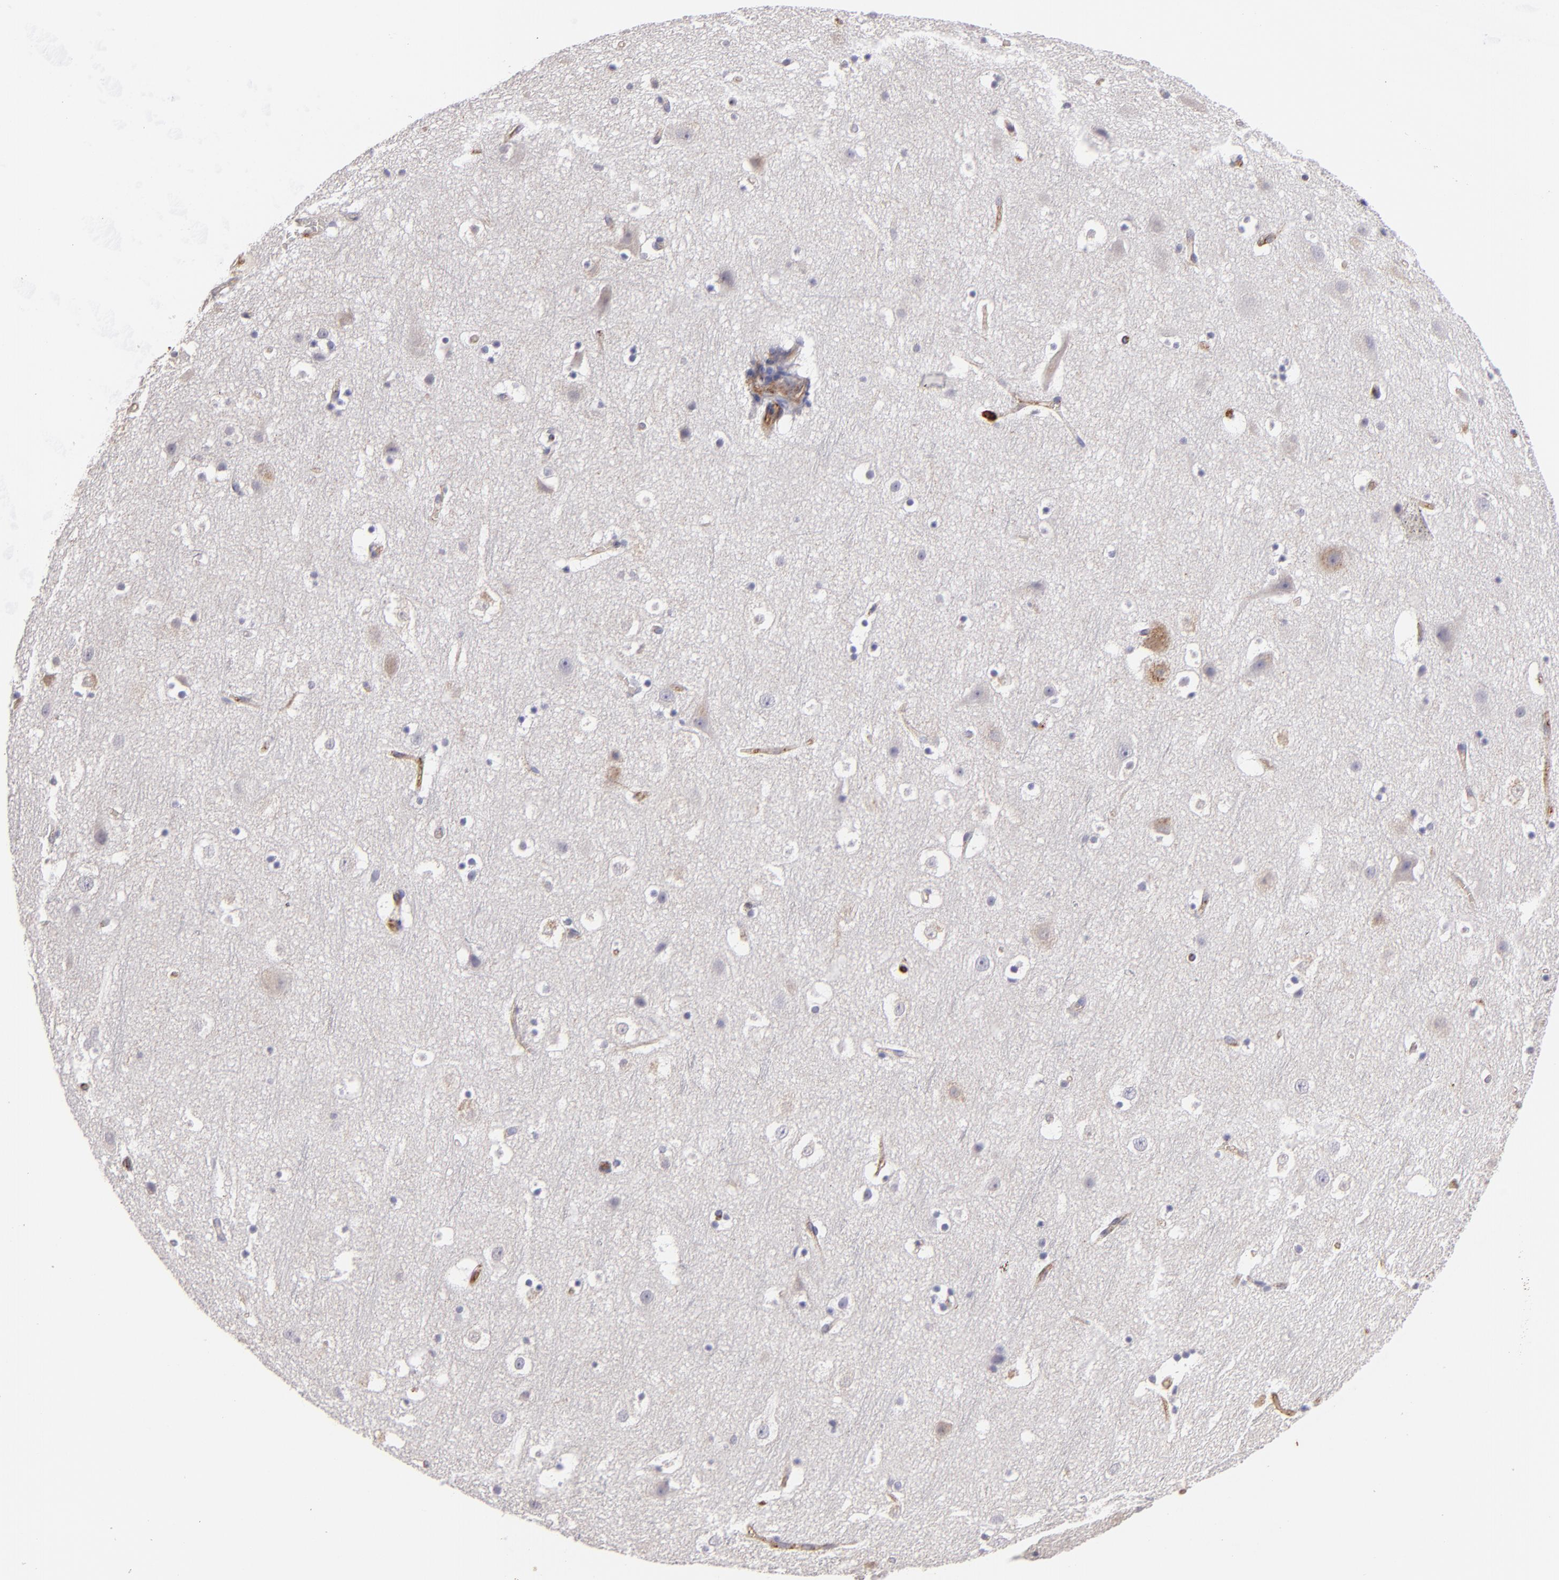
{"staining": {"intensity": "moderate", "quantity": ">75%", "location": "cytoplasmic/membranous"}, "tissue": "cerebral cortex", "cell_type": "Endothelial cells", "image_type": "normal", "snomed": [{"axis": "morphology", "description": "Normal tissue, NOS"}, {"axis": "topography", "description": "Cerebral cortex"}], "caption": "Endothelial cells show medium levels of moderate cytoplasmic/membranous expression in about >75% of cells in unremarkable cerebral cortex.", "gene": "DYSF", "patient": {"sex": "male", "age": 45}}